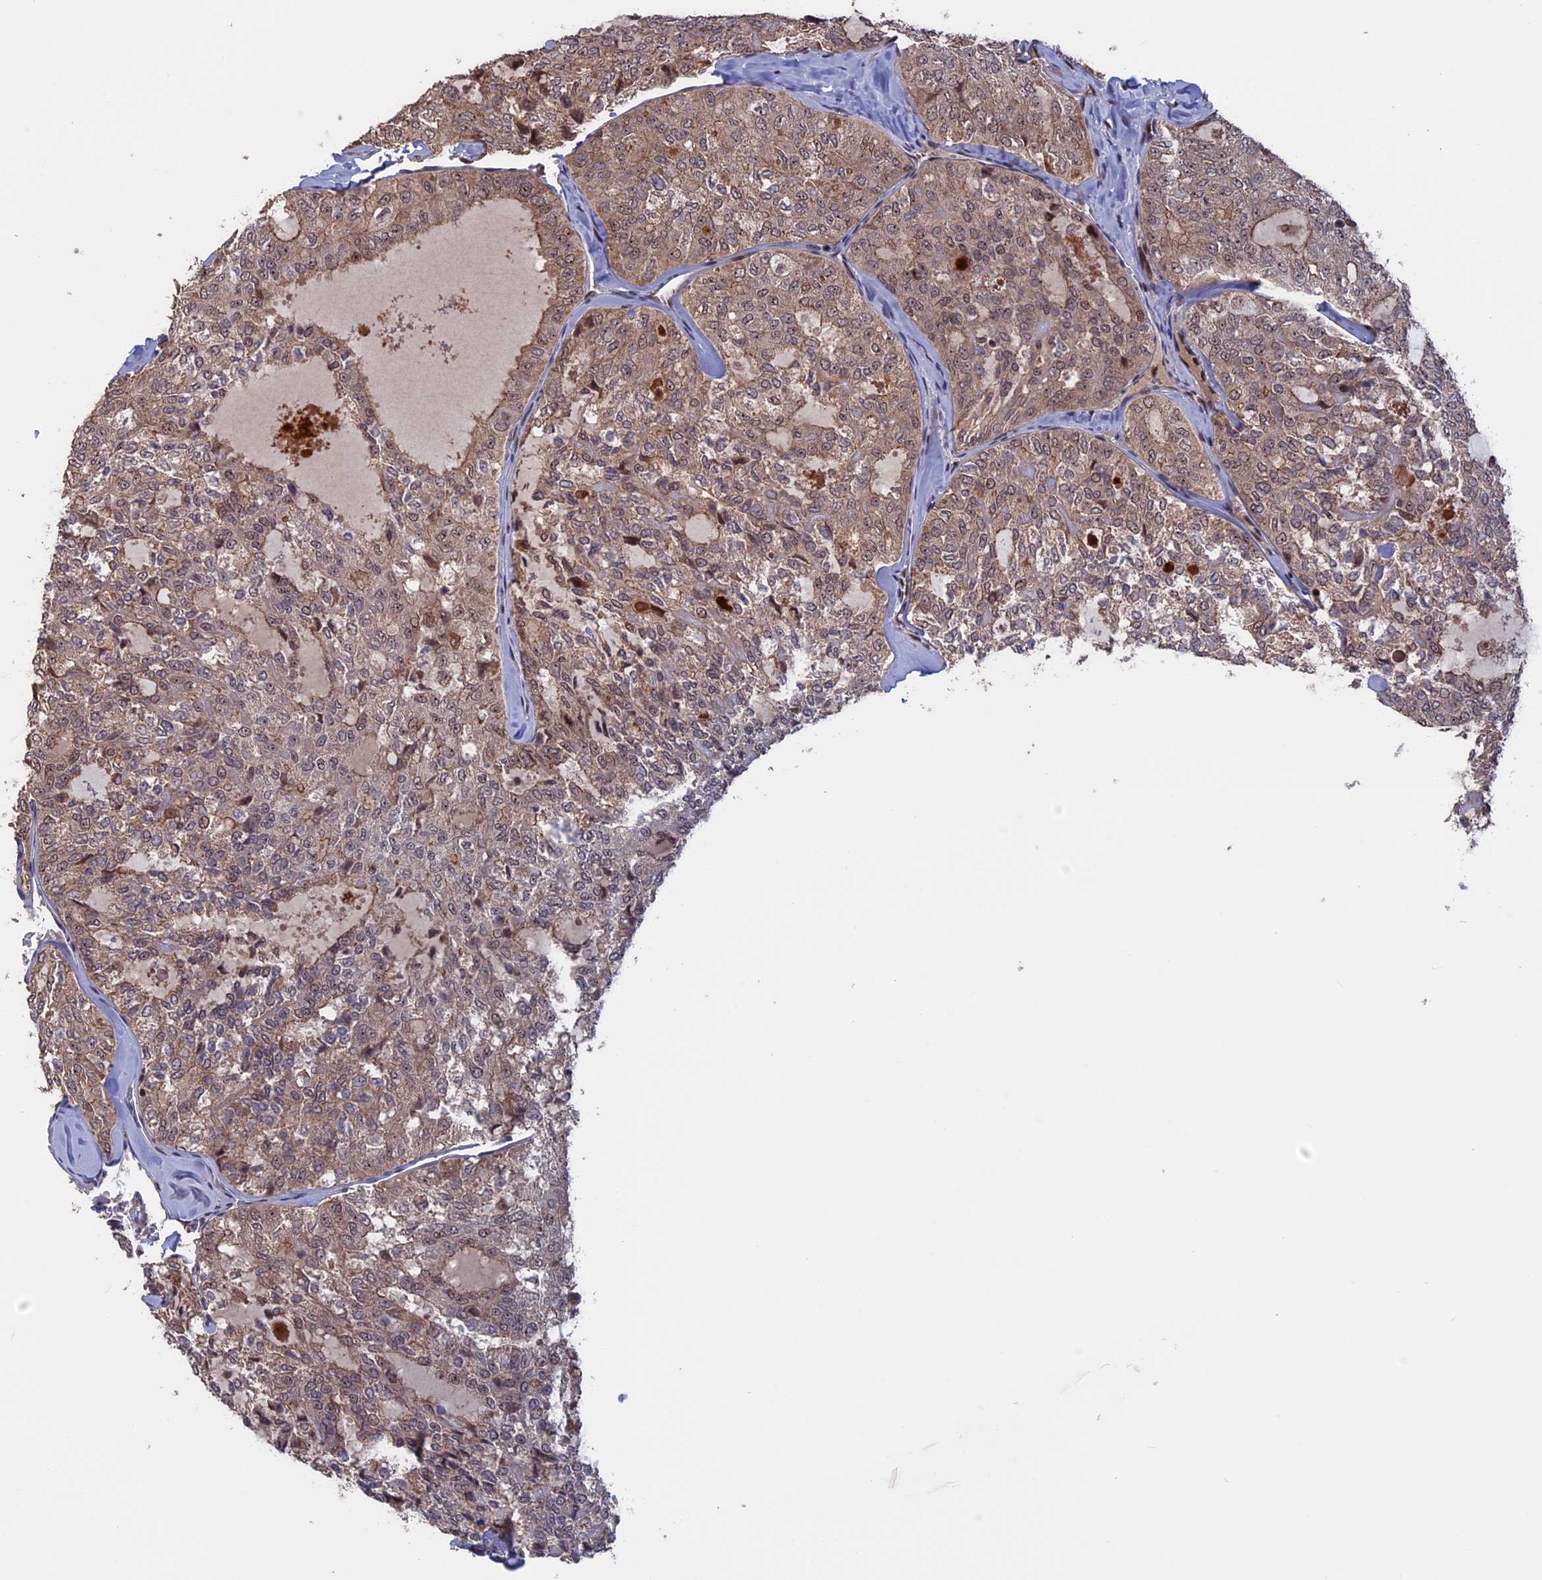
{"staining": {"intensity": "weak", "quantity": "25%-75%", "location": "cytoplasmic/membranous"}, "tissue": "thyroid cancer", "cell_type": "Tumor cells", "image_type": "cancer", "snomed": [{"axis": "morphology", "description": "Follicular adenoma carcinoma, NOS"}, {"axis": "topography", "description": "Thyroid gland"}], "caption": "A photomicrograph of thyroid follicular adenoma carcinoma stained for a protein demonstrates weak cytoplasmic/membranous brown staining in tumor cells.", "gene": "CACTIN", "patient": {"sex": "male", "age": 75}}